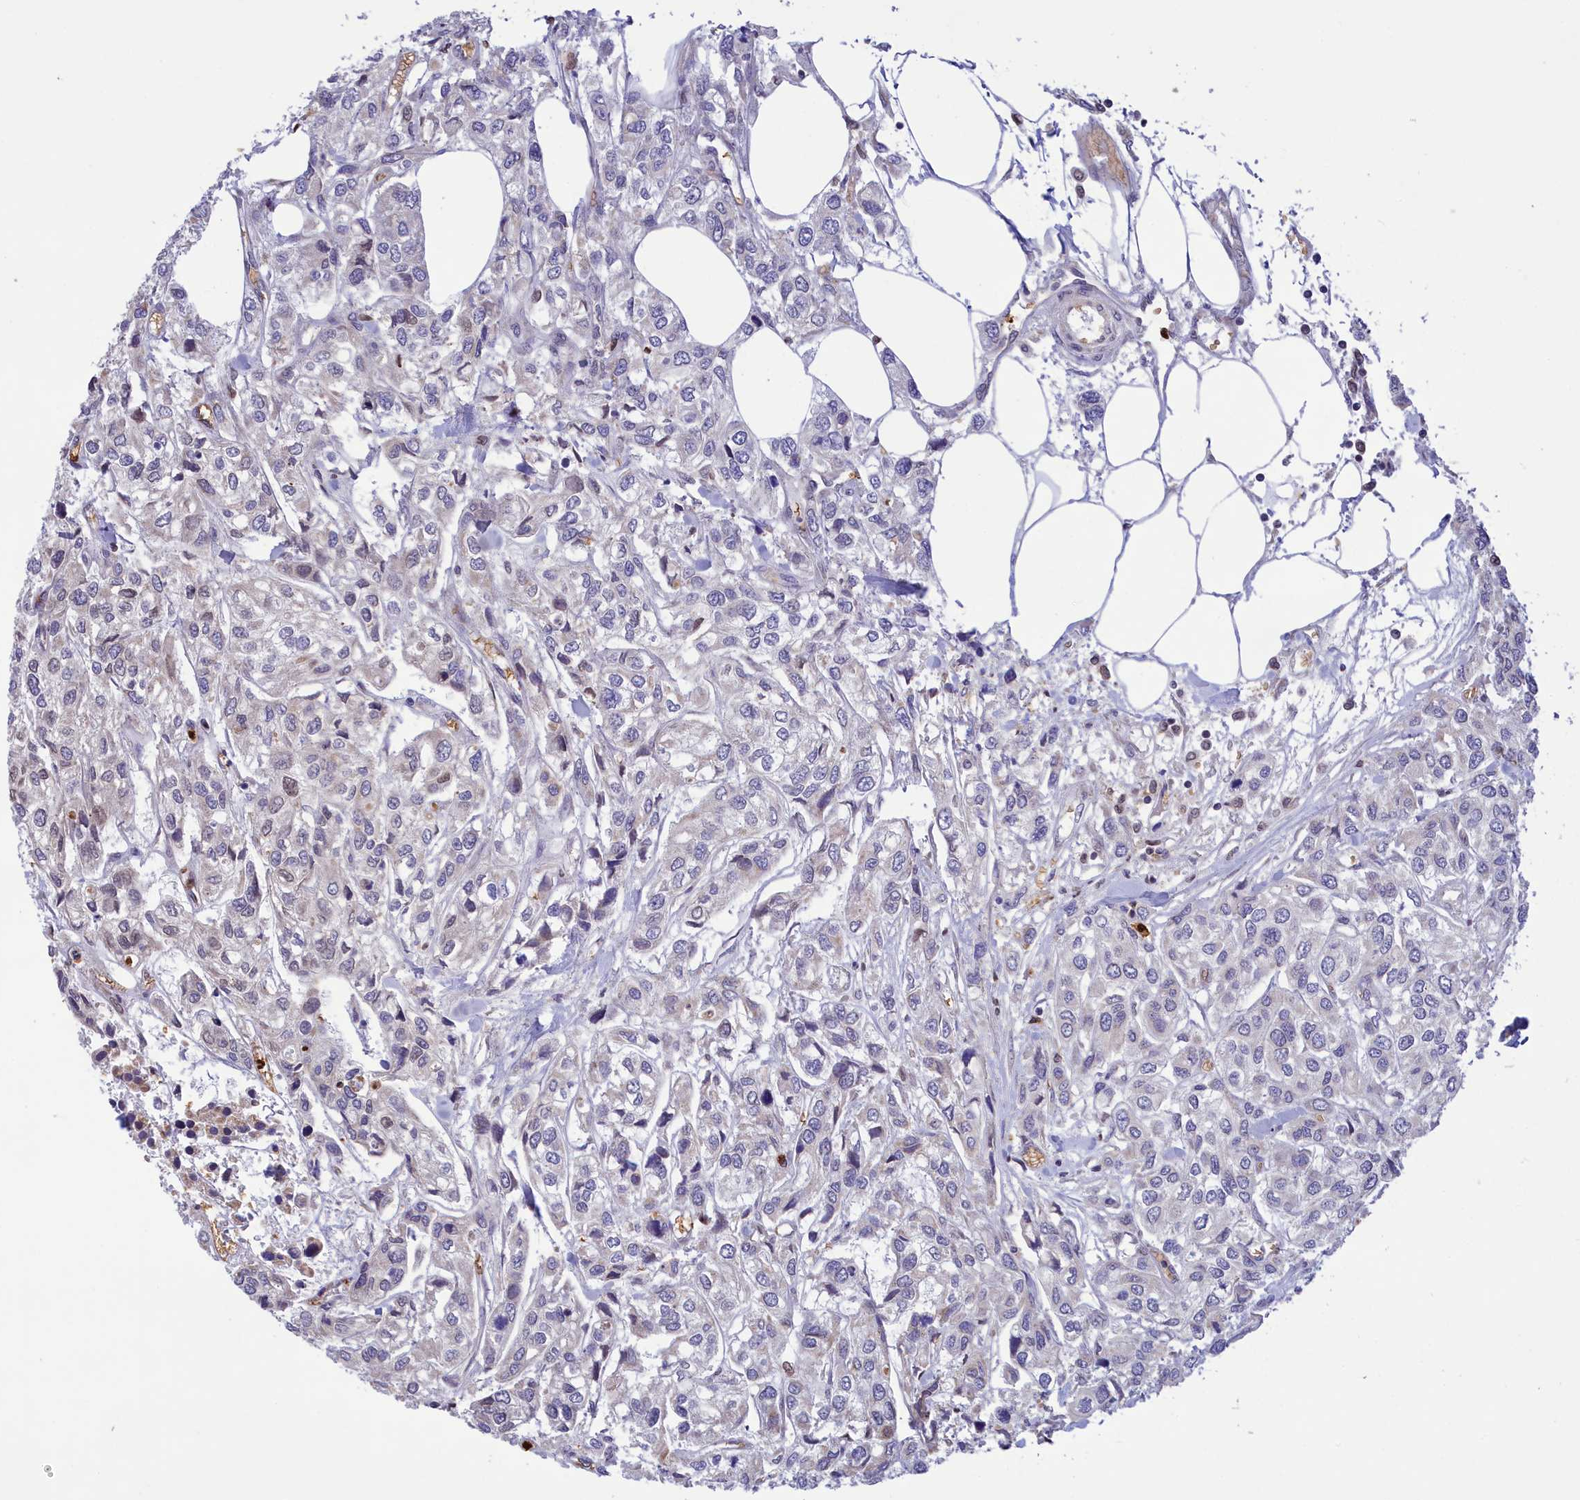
{"staining": {"intensity": "negative", "quantity": "none", "location": "none"}, "tissue": "urothelial cancer", "cell_type": "Tumor cells", "image_type": "cancer", "snomed": [{"axis": "morphology", "description": "Urothelial carcinoma, High grade"}, {"axis": "topography", "description": "Urinary bladder"}], "caption": "DAB (3,3'-diaminobenzidine) immunohistochemical staining of urothelial cancer shows no significant staining in tumor cells.", "gene": "PKHD1L1", "patient": {"sex": "male", "age": 67}}